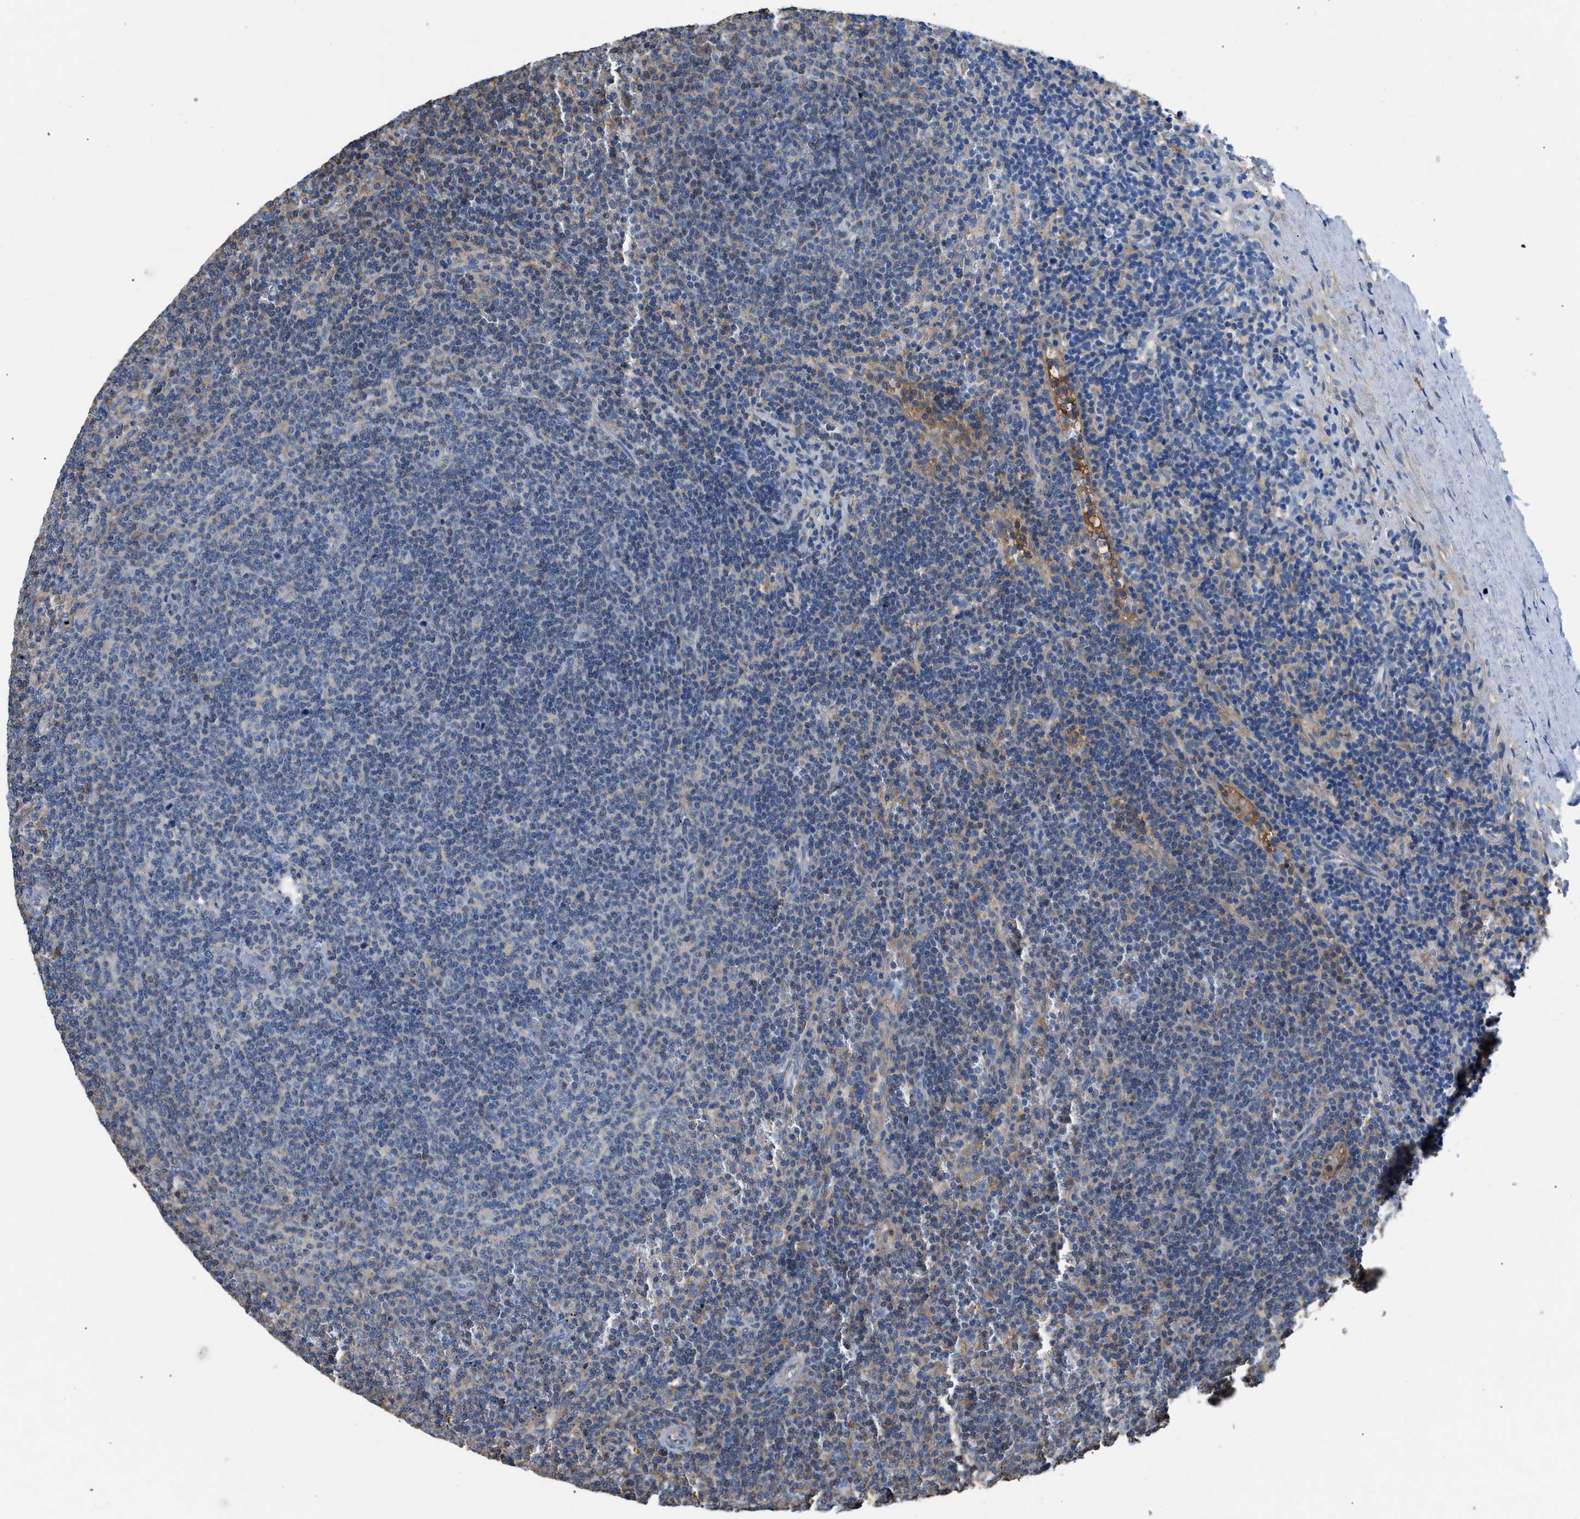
{"staining": {"intensity": "negative", "quantity": "none", "location": "none"}, "tissue": "lymphoma", "cell_type": "Tumor cells", "image_type": "cancer", "snomed": [{"axis": "morphology", "description": "Malignant lymphoma, non-Hodgkin's type, Low grade"}, {"axis": "topography", "description": "Spleen"}], "caption": "Tumor cells are negative for protein expression in human low-grade malignant lymphoma, non-Hodgkin's type. (Stains: DAB immunohistochemistry (IHC) with hematoxylin counter stain, Microscopy: brightfield microscopy at high magnification).", "gene": "ATP6V0D1", "patient": {"sex": "female", "age": 50}}